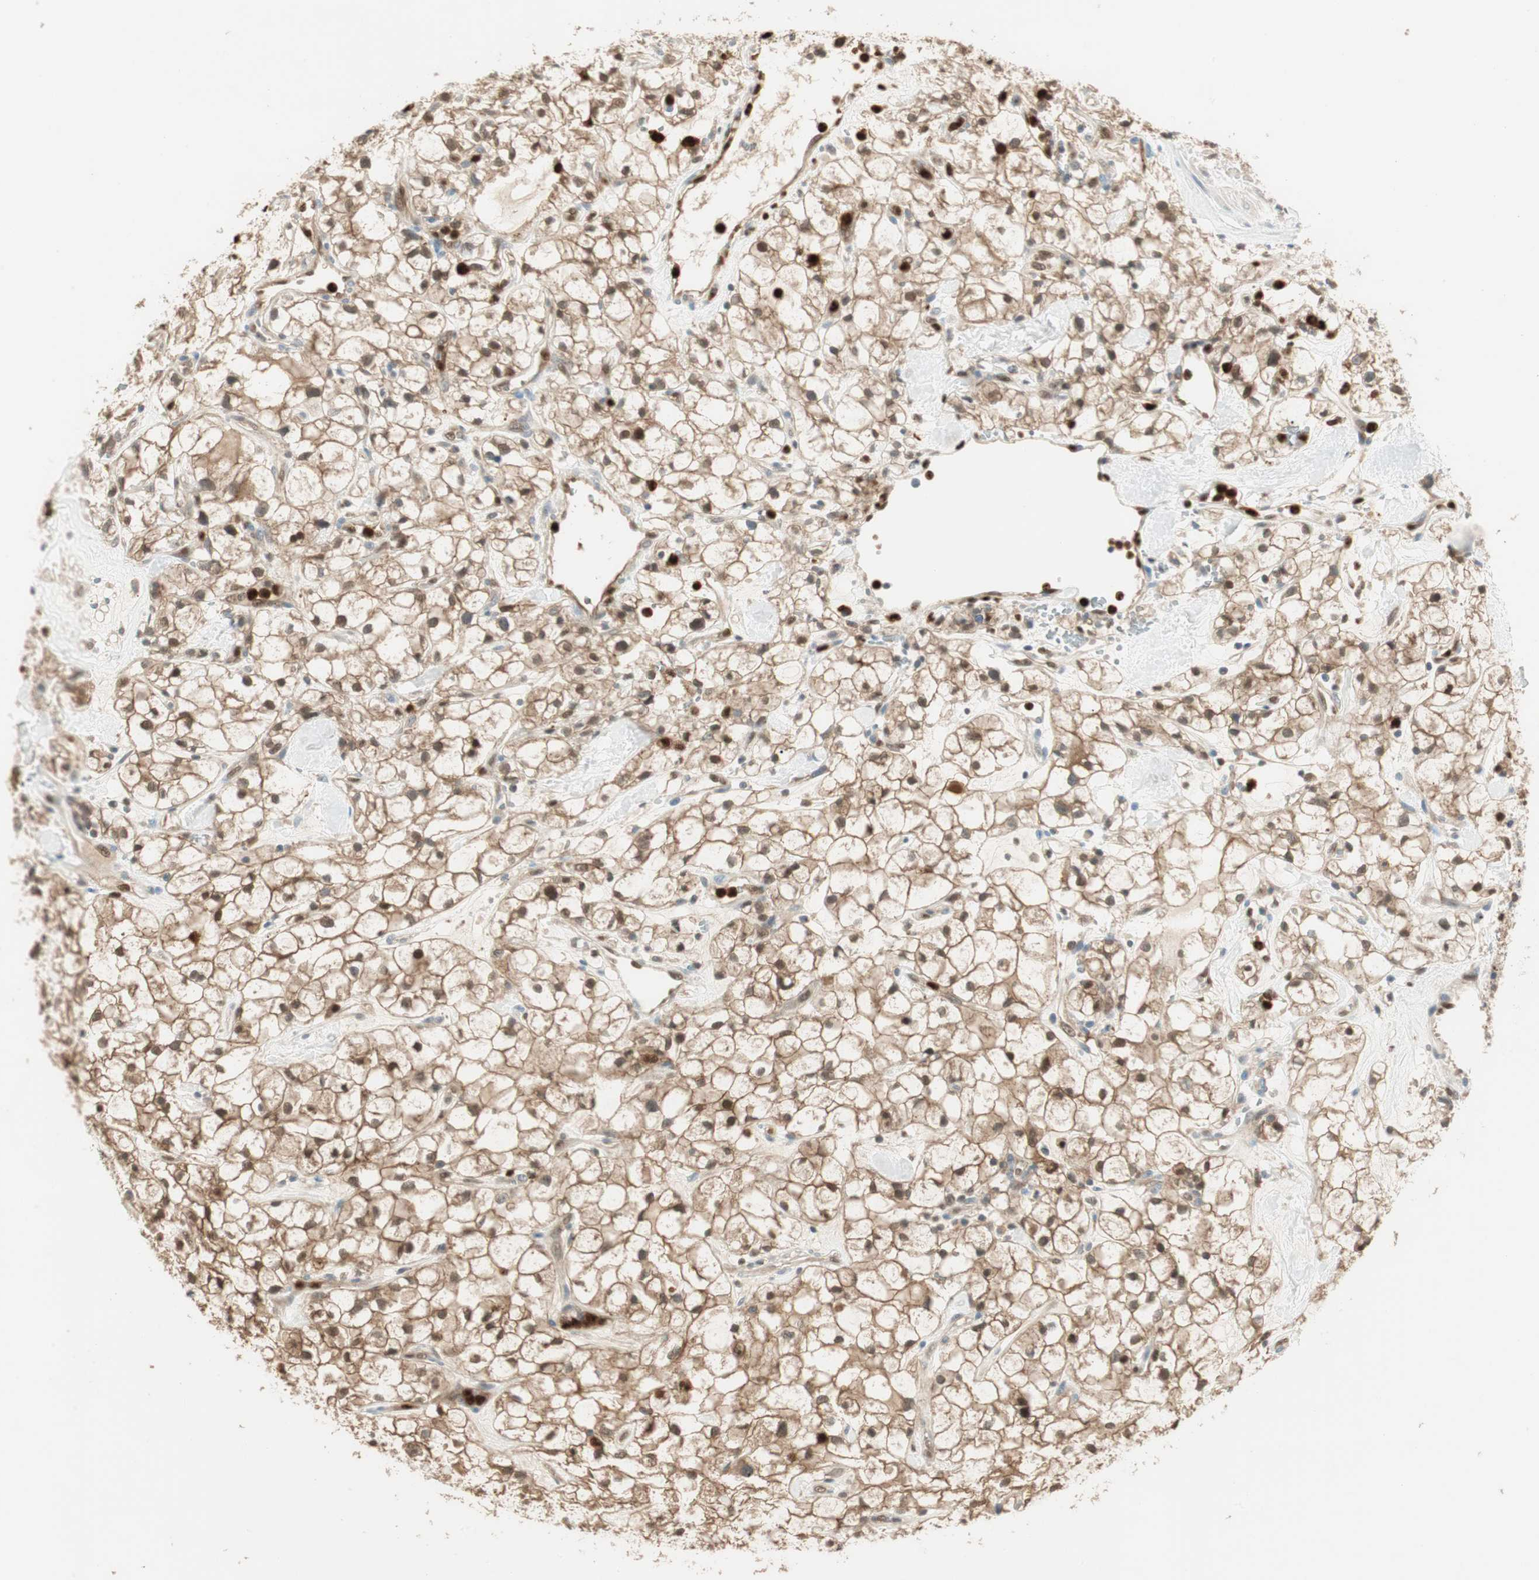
{"staining": {"intensity": "moderate", "quantity": ">75%", "location": "cytoplasmic/membranous,nuclear"}, "tissue": "renal cancer", "cell_type": "Tumor cells", "image_type": "cancer", "snomed": [{"axis": "morphology", "description": "Adenocarcinoma, NOS"}, {"axis": "topography", "description": "Kidney"}], "caption": "IHC of renal adenocarcinoma reveals medium levels of moderate cytoplasmic/membranous and nuclear staining in about >75% of tumor cells.", "gene": "LTA4H", "patient": {"sex": "female", "age": 60}}